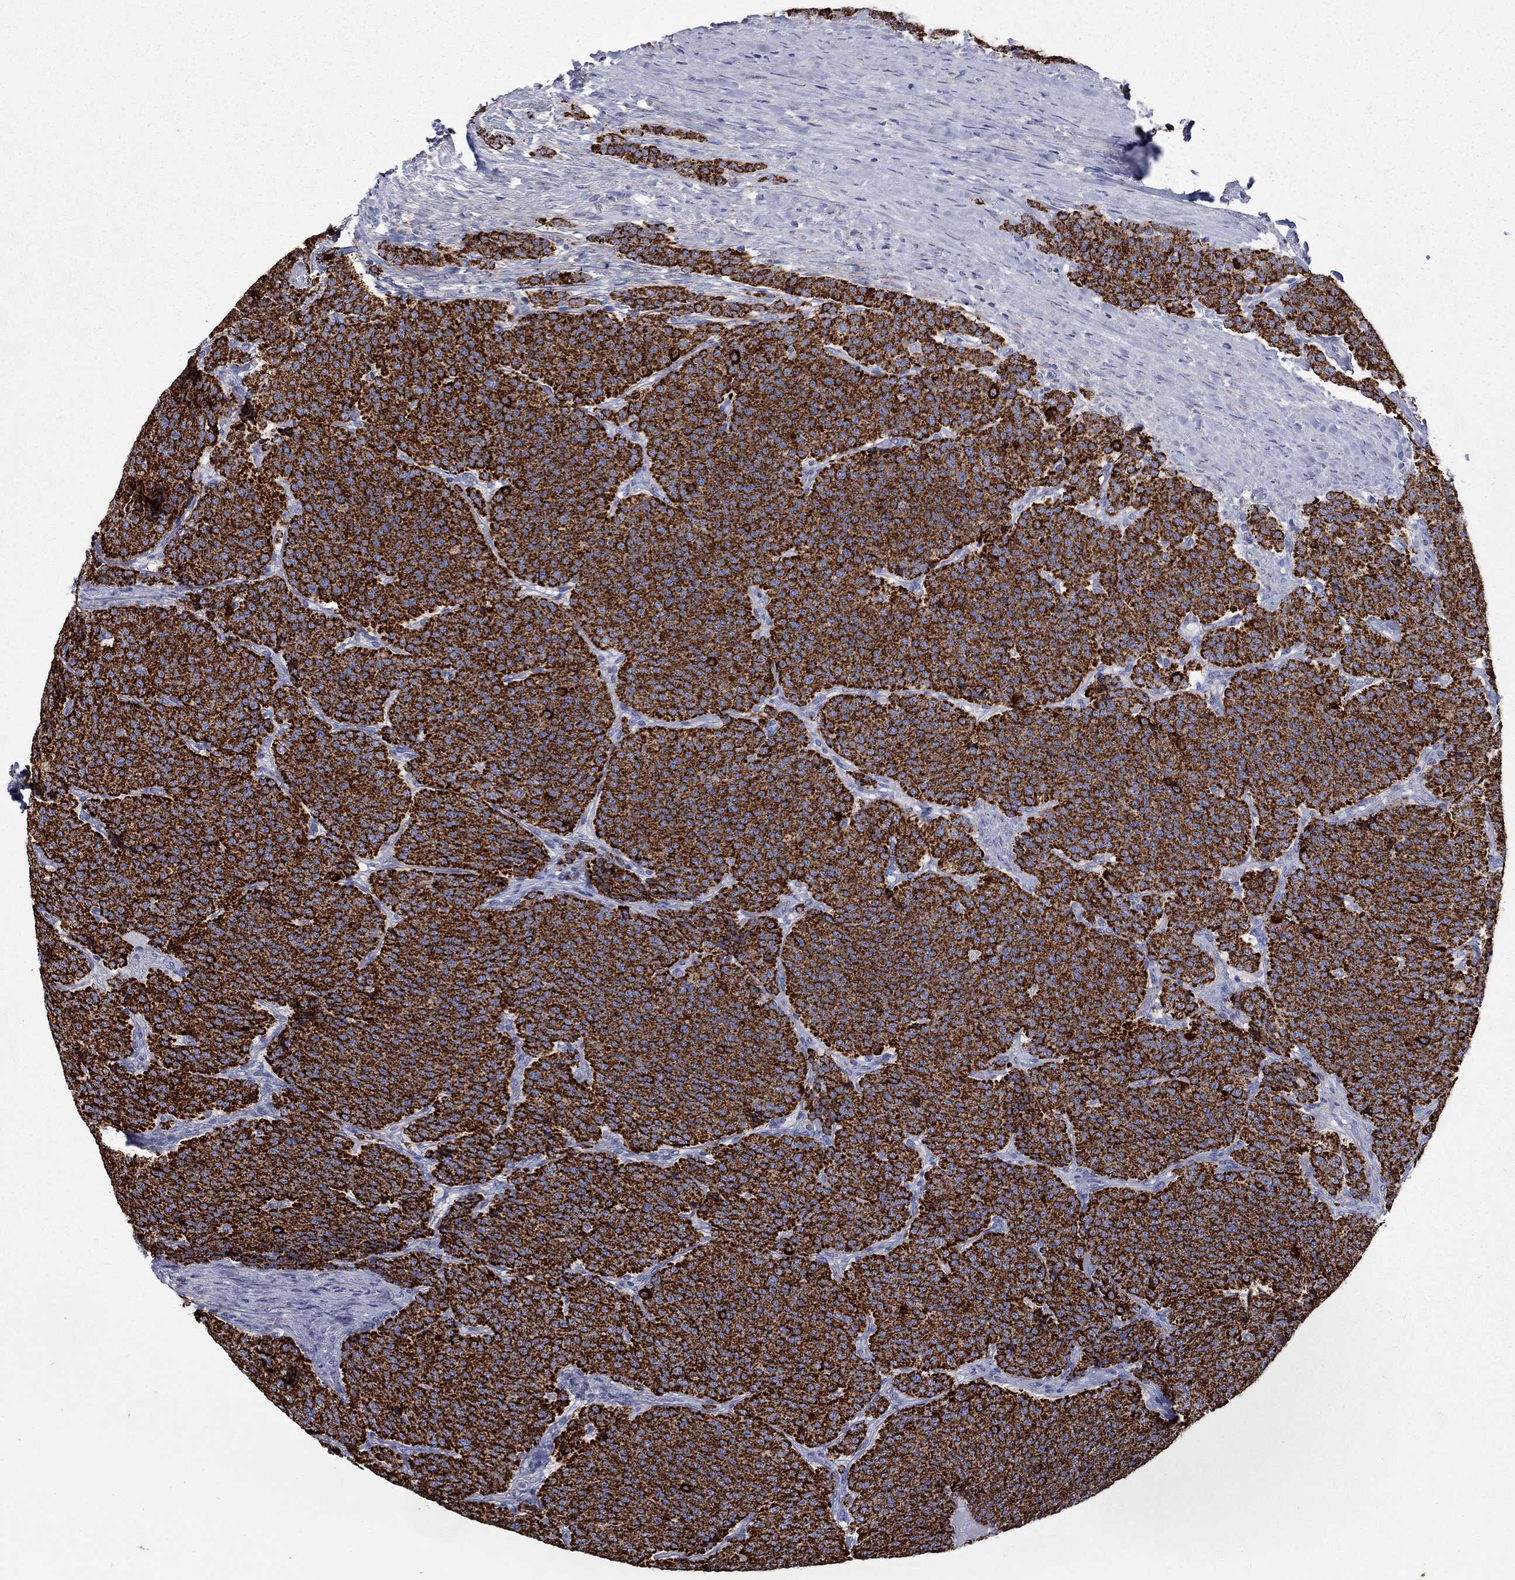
{"staining": {"intensity": "strong", "quantity": ">75%", "location": "cytoplasmic/membranous"}, "tissue": "carcinoid", "cell_type": "Tumor cells", "image_type": "cancer", "snomed": [{"axis": "morphology", "description": "Carcinoid, malignant, NOS"}, {"axis": "topography", "description": "Small intestine"}], "caption": "Protein analysis of carcinoid tissue demonstrates strong cytoplasmic/membranous staining in approximately >75% of tumor cells. The staining is performed using DAB (3,3'-diaminobenzidine) brown chromogen to label protein expression. The nuclei are counter-stained blue using hematoxylin.", "gene": "CISD1", "patient": {"sex": "female", "age": 58}}